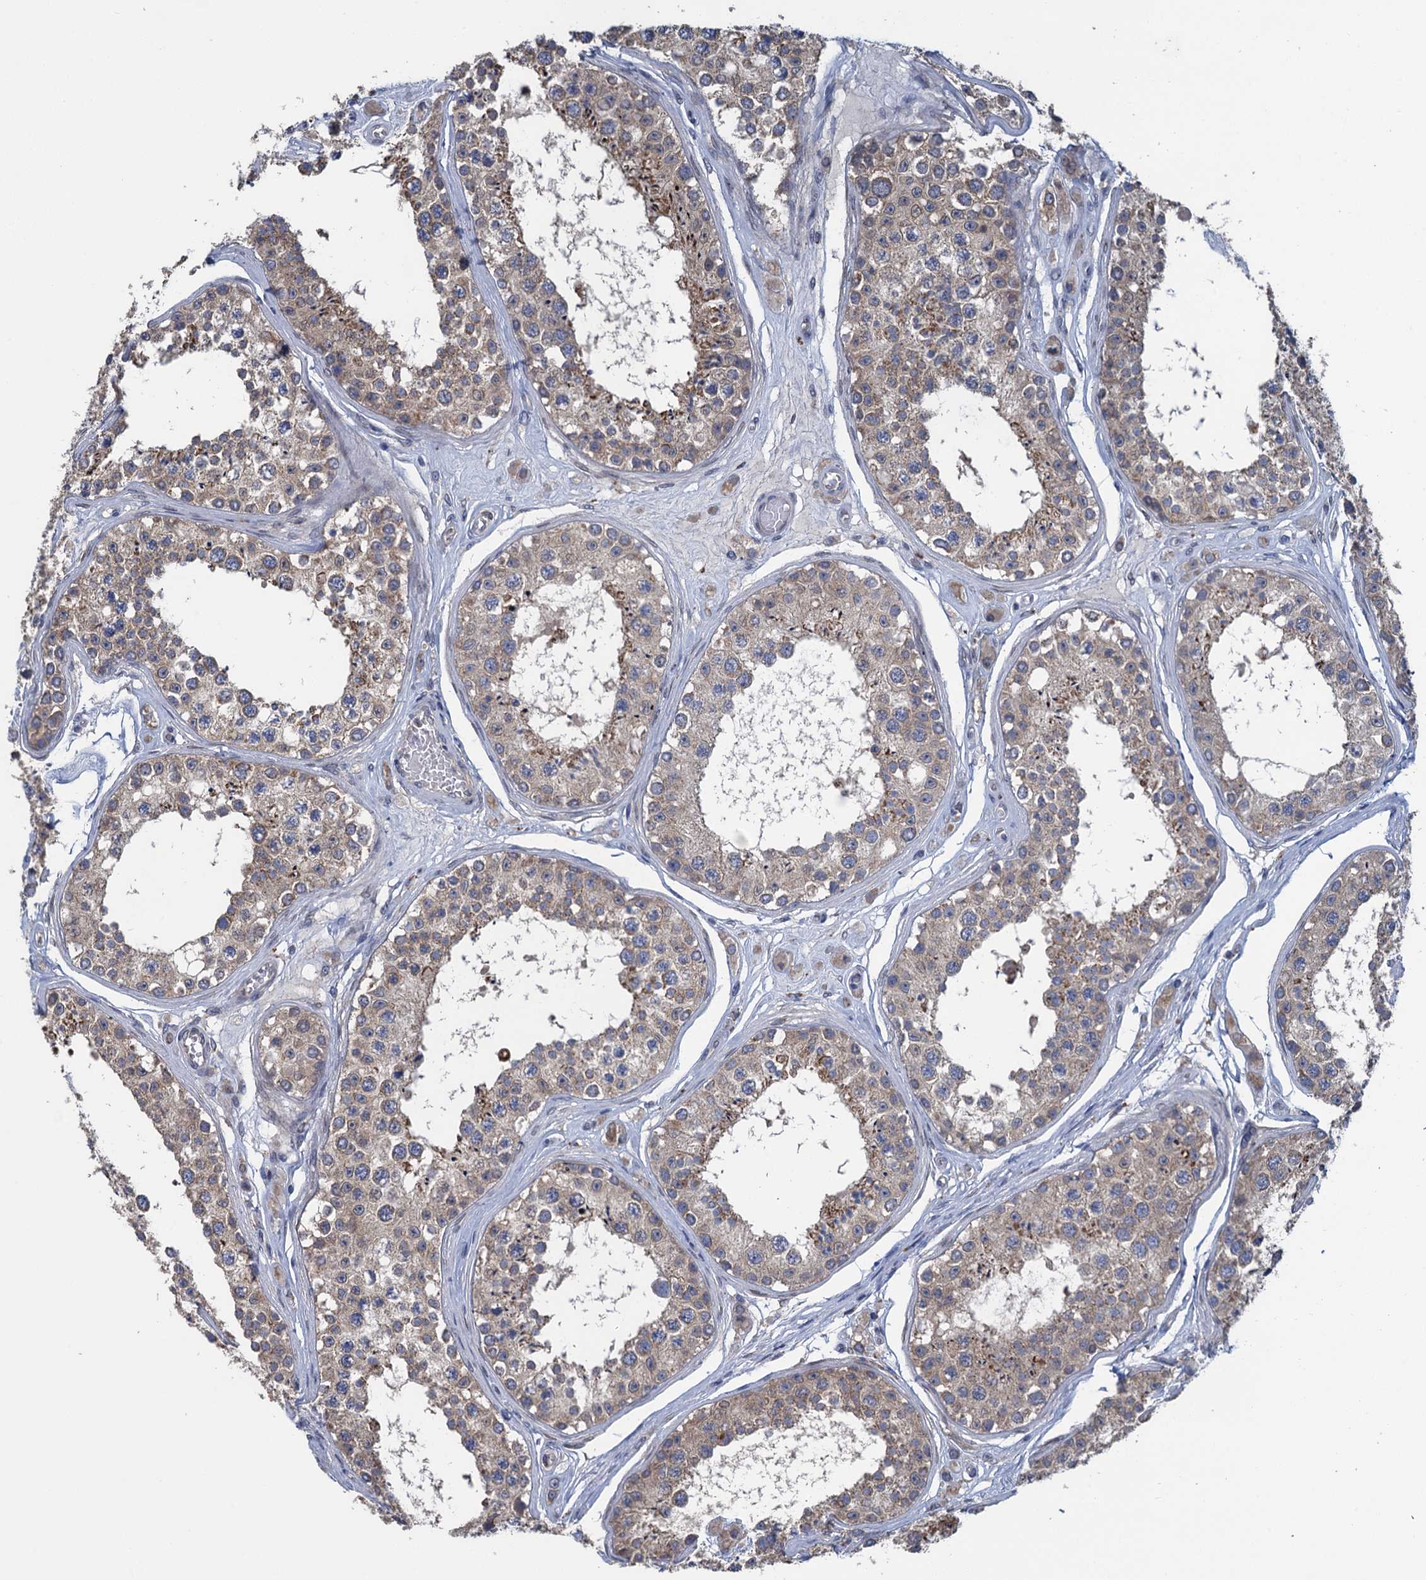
{"staining": {"intensity": "moderate", "quantity": ">75%", "location": "cytoplasmic/membranous"}, "tissue": "testis", "cell_type": "Cells in seminiferous ducts", "image_type": "normal", "snomed": [{"axis": "morphology", "description": "Normal tissue, NOS"}, {"axis": "topography", "description": "Testis"}], "caption": "Normal testis exhibits moderate cytoplasmic/membranous expression in about >75% of cells in seminiferous ducts, visualized by immunohistochemistry. The staining was performed using DAB (3,3'-diaminobenzidine) to visualize the protein expression in brown, while the nuclei were stained in blue with hematoxylin (Magnification: 20x).", "gene": "CTU2", "patient": {"sex": "male", "age": 25}}